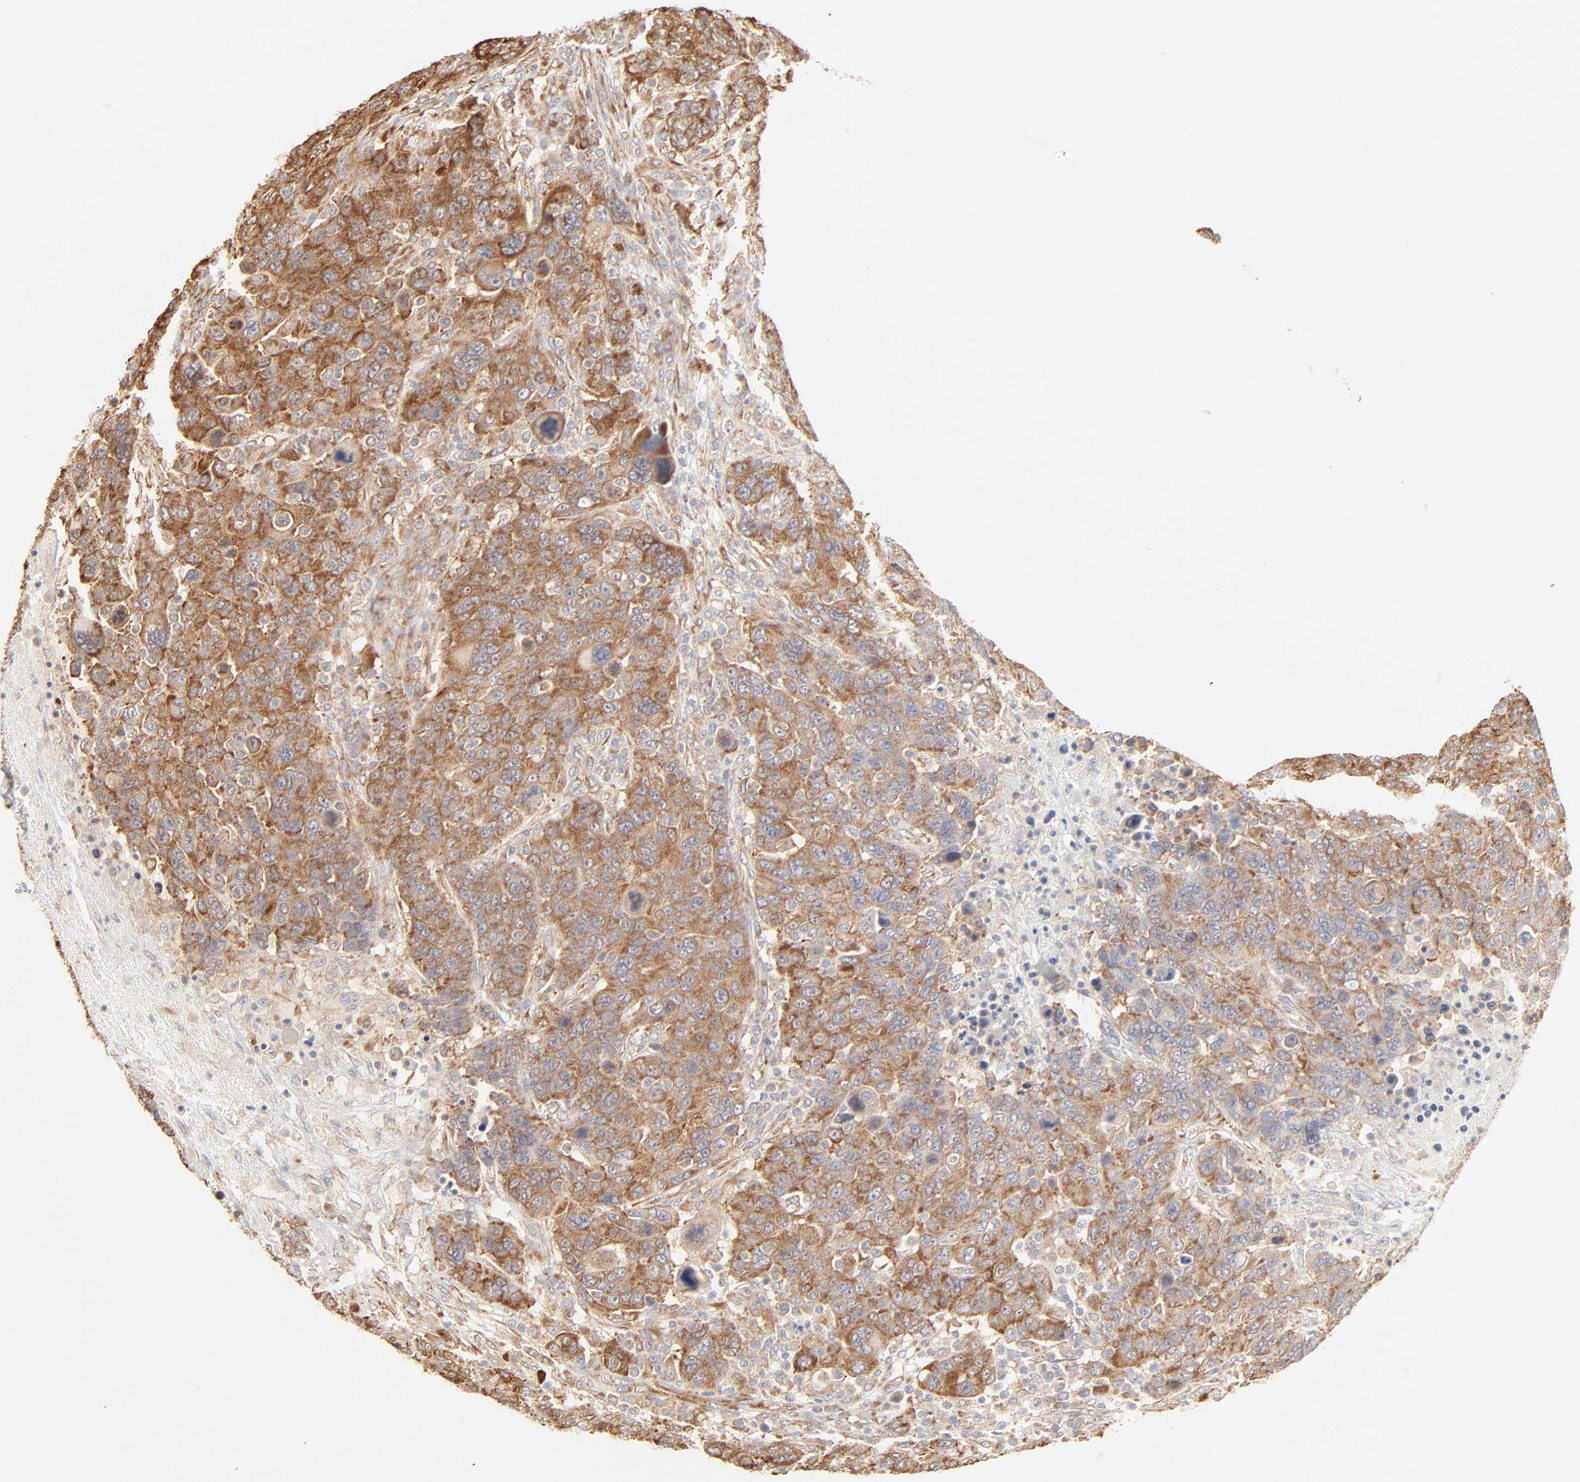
{"staining": {"intensity": "moderate", "quantity": ">75%", "location": "cytoplasmic/membranous"}, "tissue": "breast cancer", "cell_type": "Tumor cells", "image_type": "cancer", "snomed": [{"axis": "morphology", "description": "Duct carcinoma"}, {"axis": "topography", "description": "Breast"}], "caption": "A histopathology image of breast cancer stained for a protein demonstrates moderate cytoplasmic/membranous brown staining in tumor cells.", "gene": "RPS20", "patient": {"sex": "female", "age": 37}}